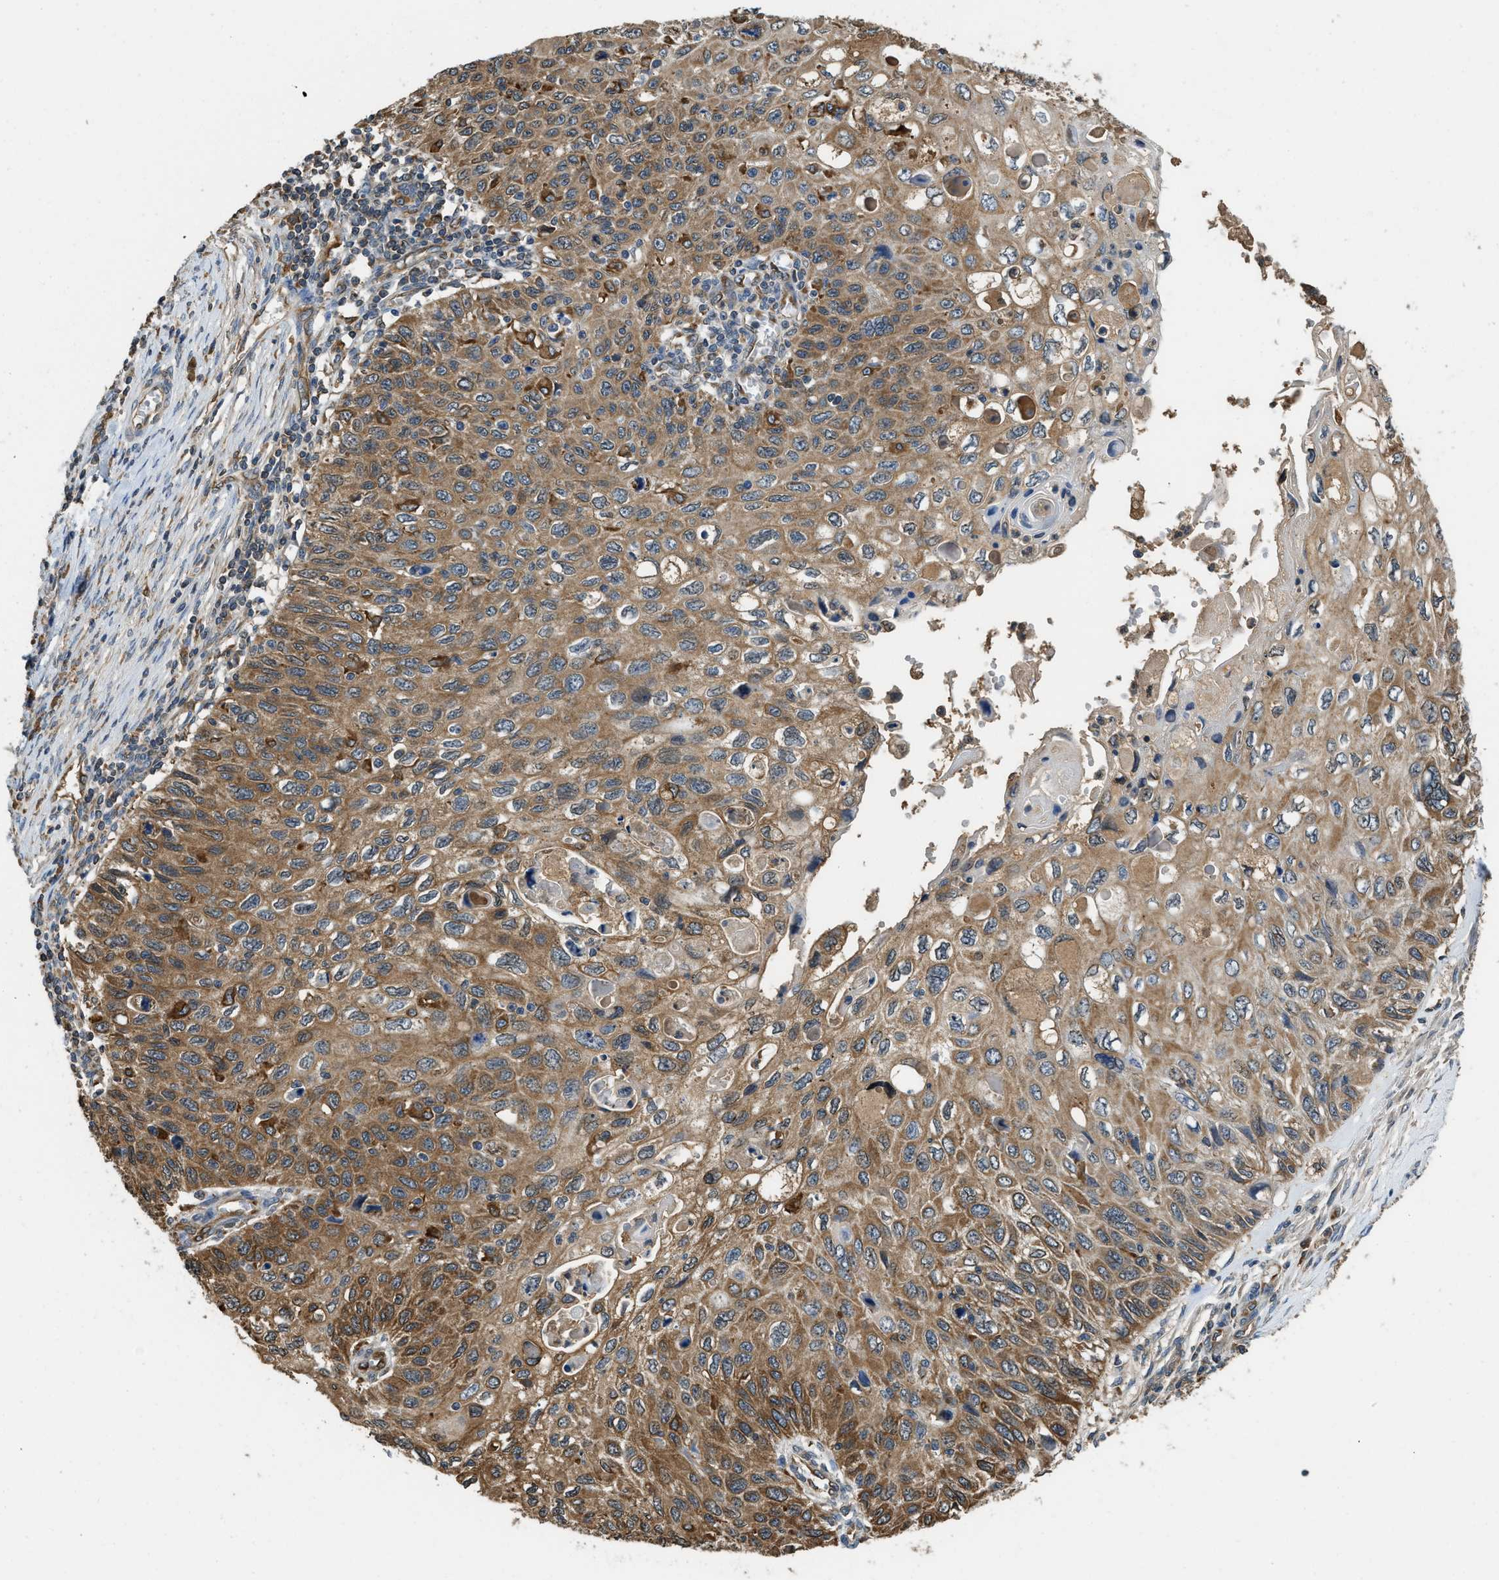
{"staining": {"intensity": "moderate", "quantity": ">75%", "location": "cytoplasmic/membranous"}, "tissue": "cervical cancer", "cell_type": "Tumor cells", "image_type": "cancer", "snomed": [{"axis": "morphology", "description": "Squamous cell carcinoma, NOS"}, {"axis": "topography", "description": "Cervix"}], "caption": "Tumor cells exhibit moderate cytoplasmic/membranous staining in approximately >75% of cells in cervical cancer.", "gene": "BCAP31", "patient": {"sex": "female", "age": 70}}